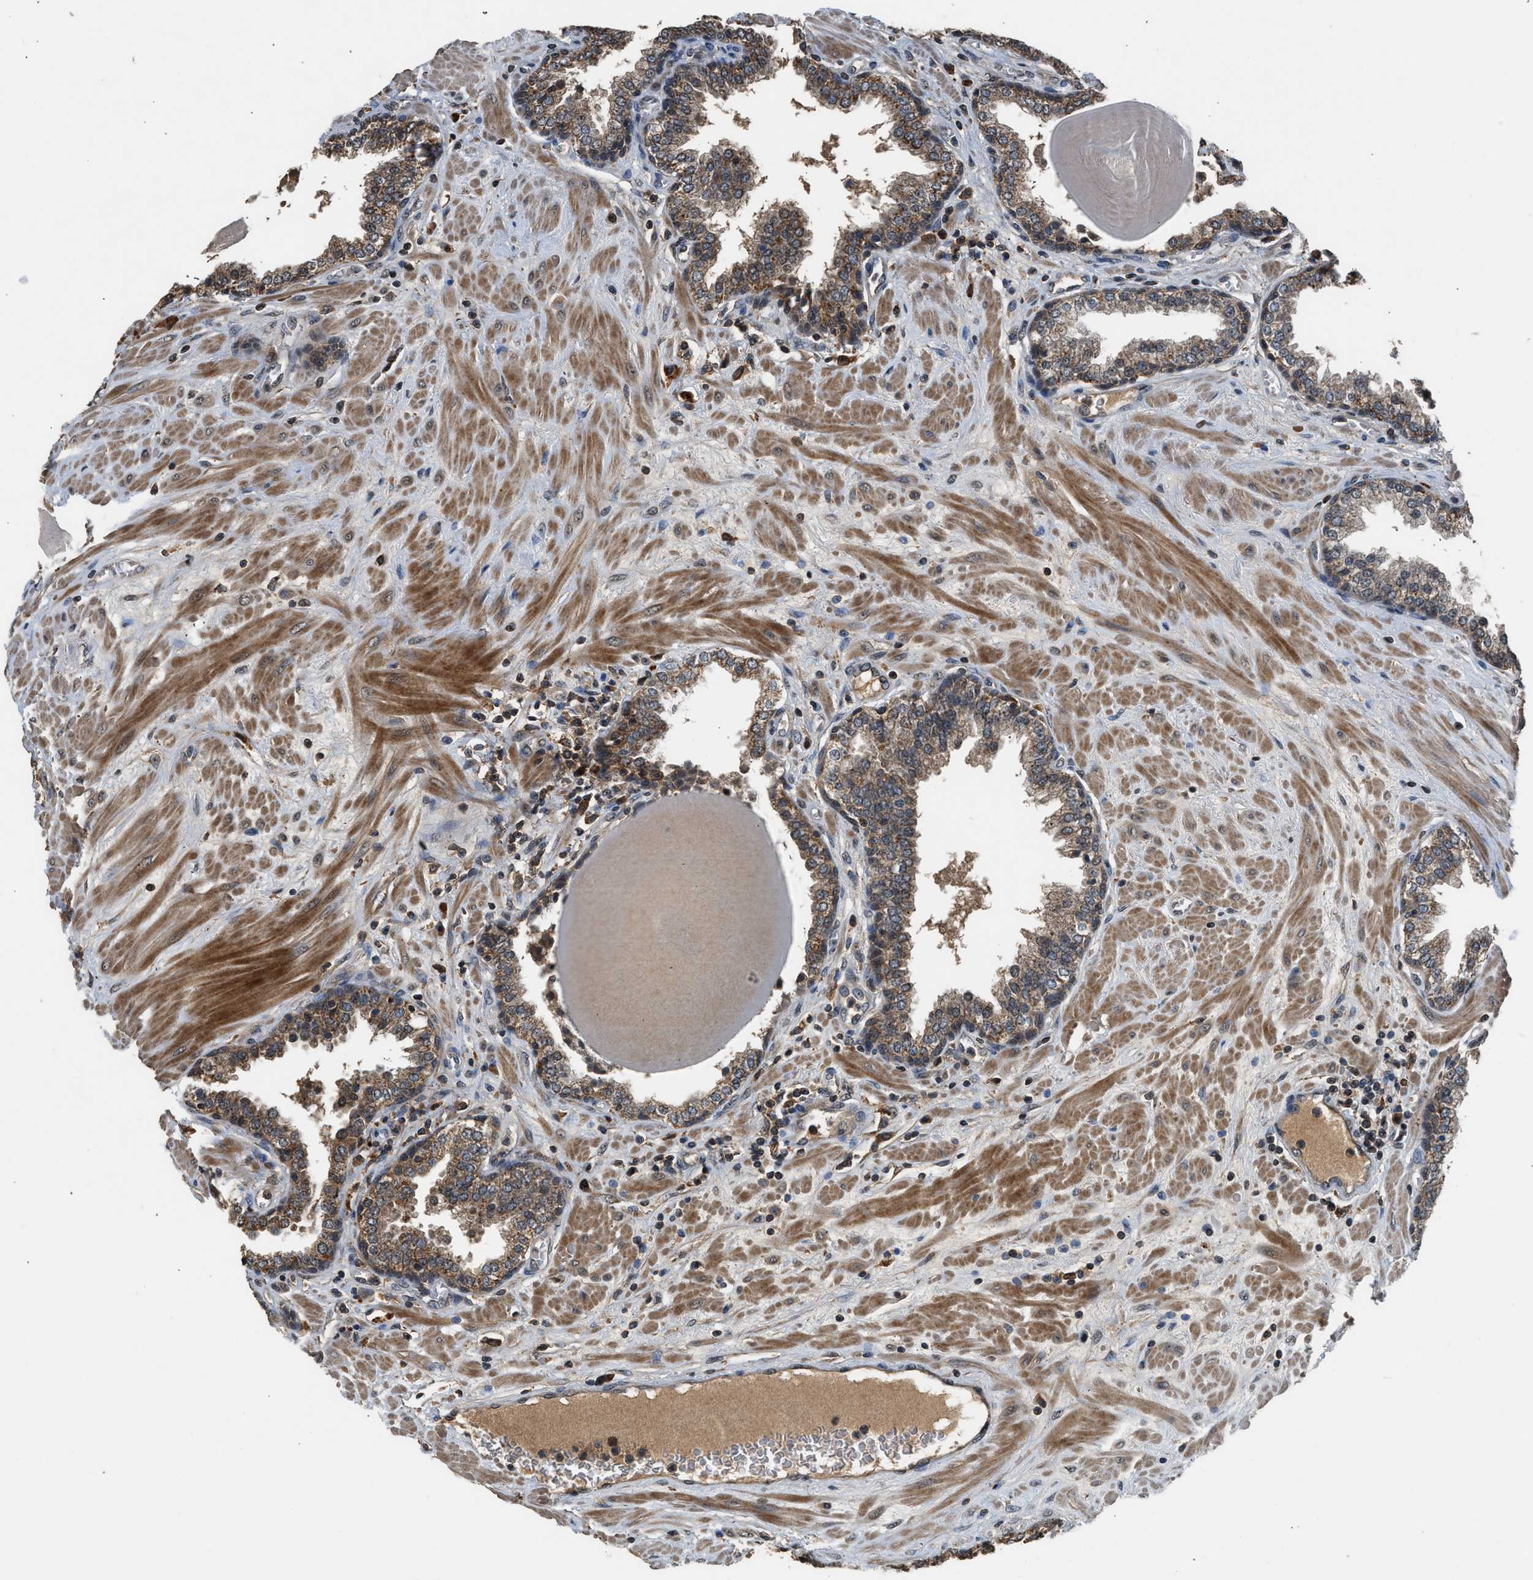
{"staining": {"intensity": "moderate", "quantity": "25%-75%", "location": "cytoplasmic/membranous"}, "tissue": "prostate", "cell_type": "Glandular cells", "image_type": "normal", "snomed": [{"axis": "morphology", "description": "Normal tissue, NOS"}, {"axis": "topography", "description": "Prostate"}], "caption": "Glandular cells demonstrate medium levels of moderate cytoplasmic/membranous positivity in about 25%-75% of cells in normal human prostate. The staining was performed using DAB to visualize the protein expression in brown, while the nuclei were stained in blue with hematoxylin (Magnification: 20x).", "gene": "SLC15A4", "patient": {"sex": "male", "age": 51}}